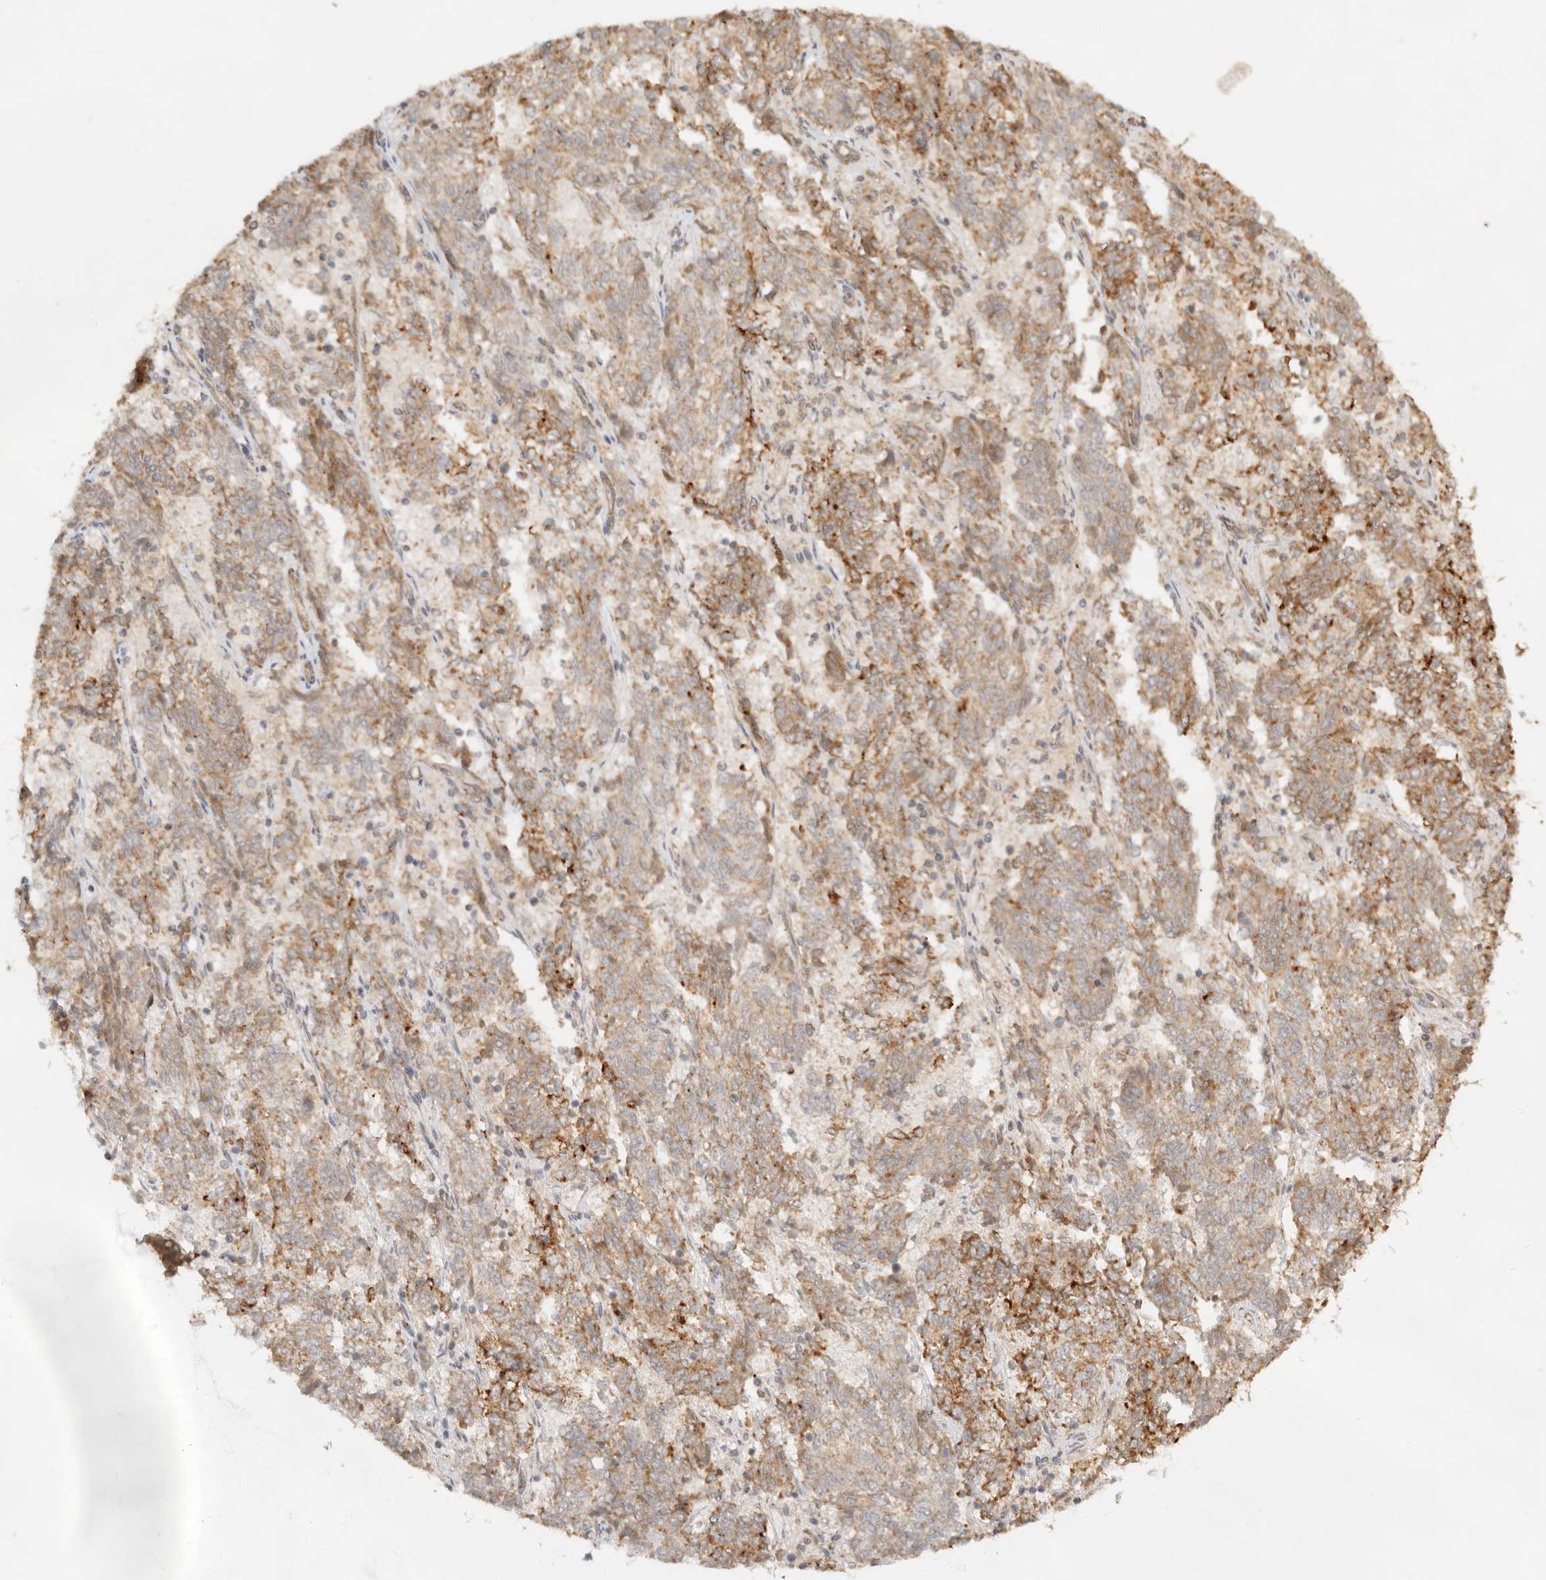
{"staining": {"intensity": "moderate", "quantity": "<25%", "location": "cytoplasmic/membranous"}, "tissue": "endometrial cancer", "cell_type": "Tumor cells", "image_type": "cancer", "snomed": [{"axis": "morphology", "description": "Adenocarcinoma, NOS"}, {"axis": "topography", "description": "Endometrium"}], "caption": "Protein expression analysis of adenocarcinoma (endometrial) demonstrates moderate cytoplasmic/membranous positivity in approximately <25% of tumor cells.", "gene": "BAALC", "patient": {"sex": "female", "age": 80}}